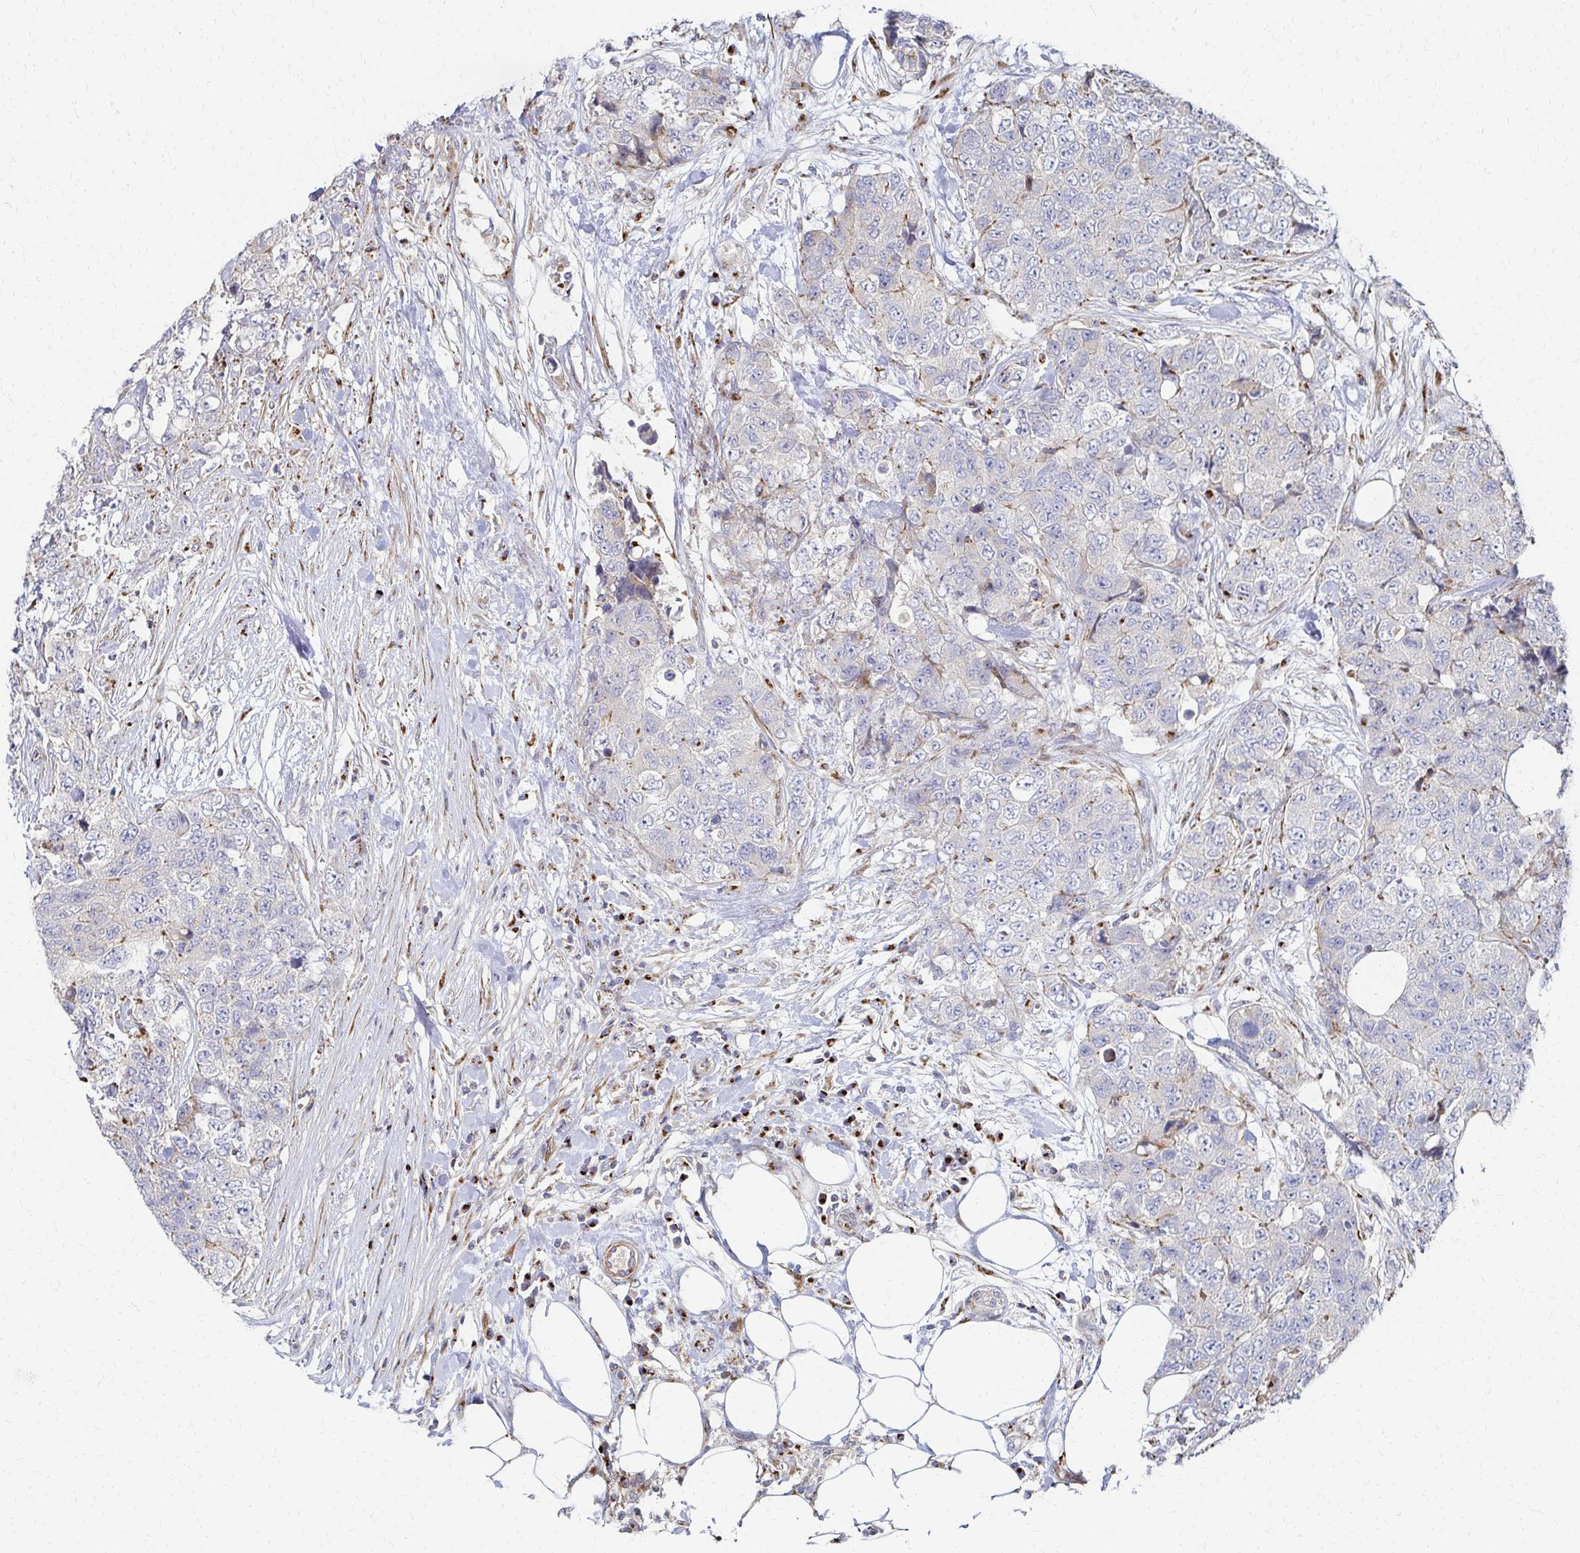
{"staining": {"intensity": "weak", "quantity": "<25%", "location": "cytoplasmic/membranous"}, "tissue": "urothelial cancer", "cell_type": "Tumor cells", "image_type": "cancer", "snomed": [{"axis": "morphology", "description": "Urothelial carcinoma, High grade"}, {"axis": "topography", "description": "Urinary bladder"}], "caption": "This photomicrograph is of urothelial carcinoma (high-grade) stained with immunohistochemistry (IHC) to label a protein in brown with the nuclei are counter-stained blue. There is no positivity in tumor cells.", "gene": "MAN1A1", "patient": {"sex": "female", "age": 78}}